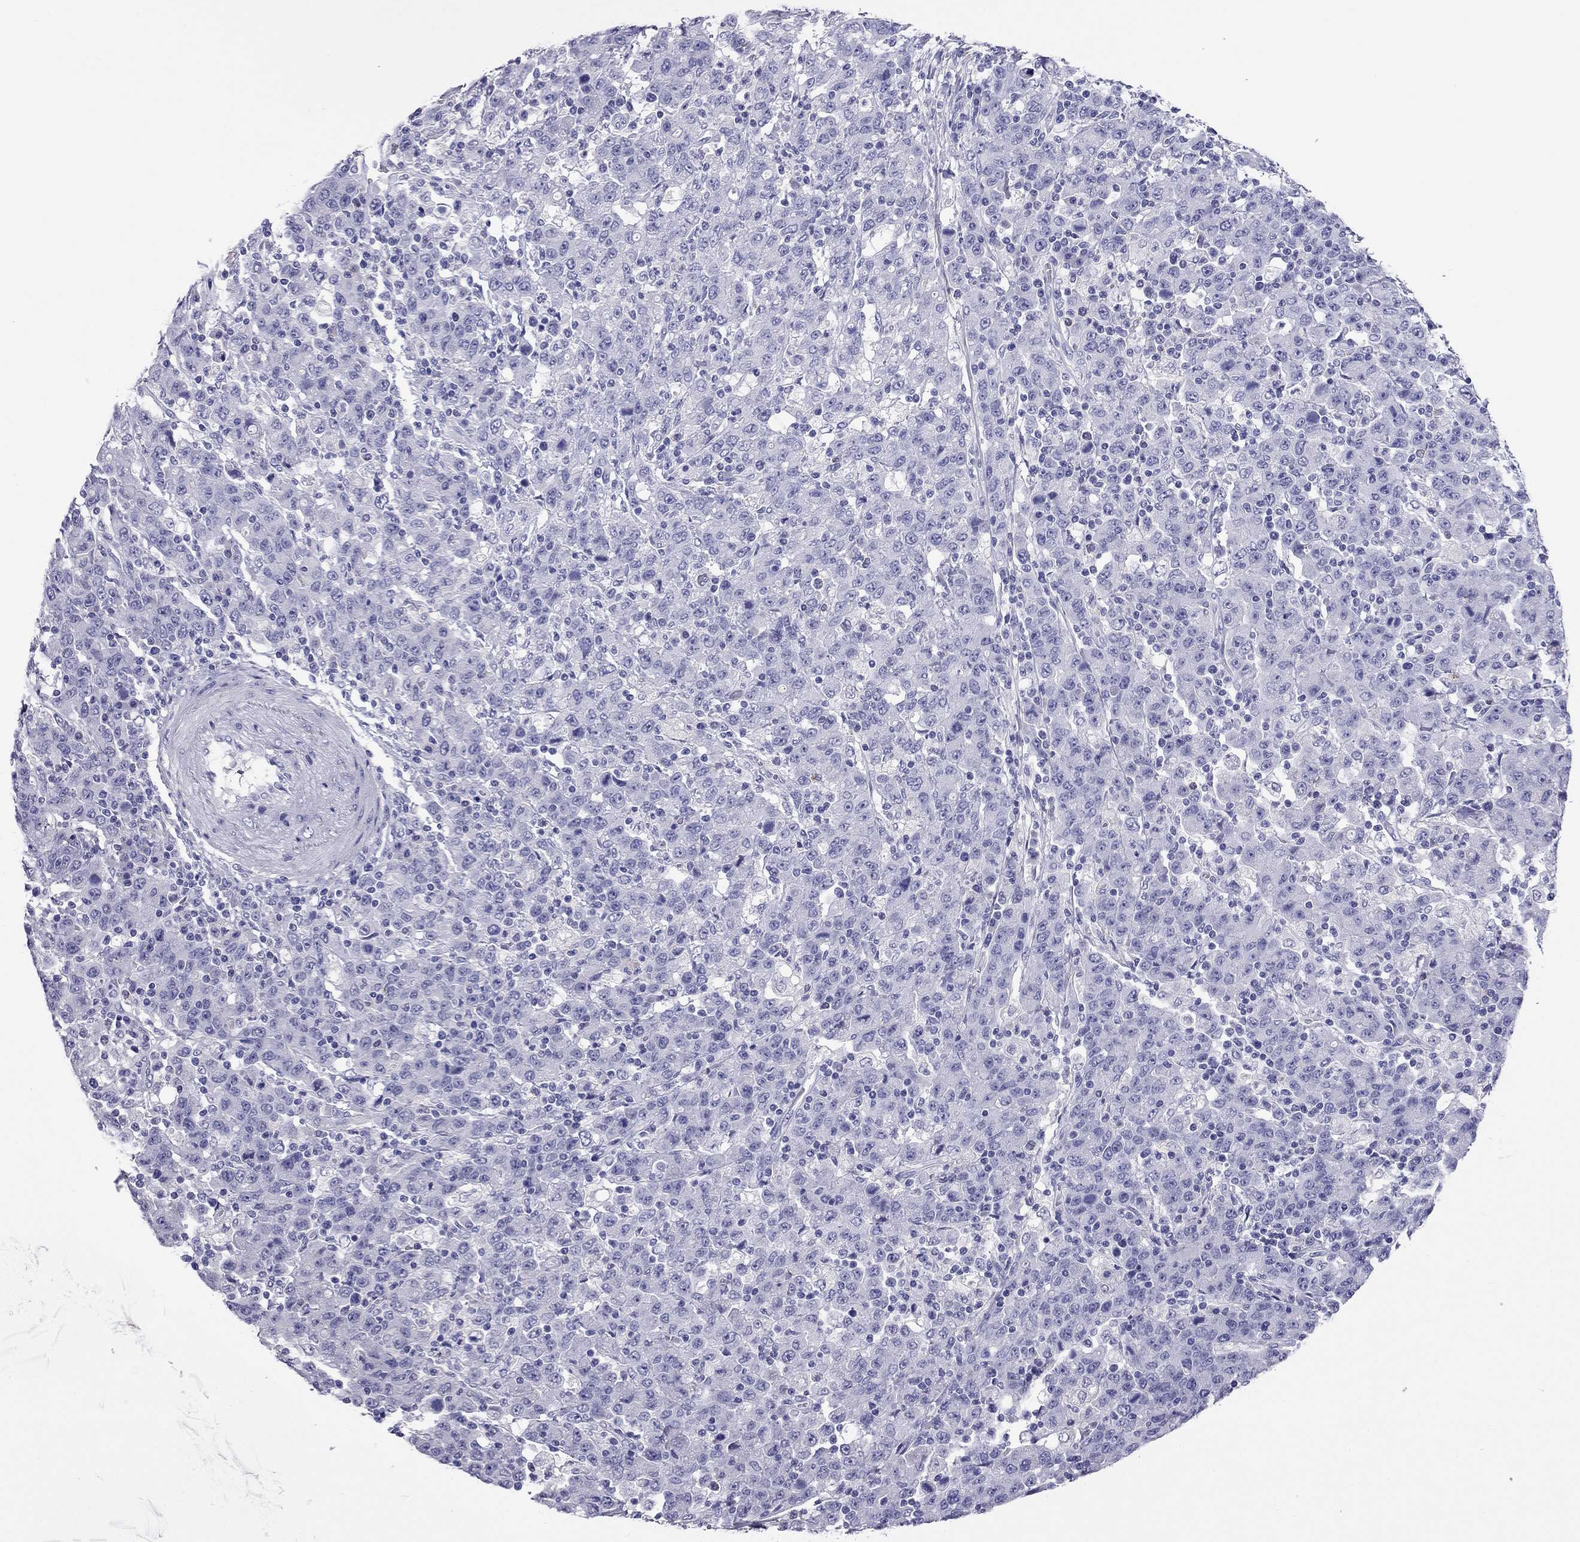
{"staining": {"intensity": "negative", "quantity": "none", "location": "none"}, "tissue": "stomach cancer", "cell_type": "Tumor cells", "image_type": "cancer", "snomed": [{"axis": "morphology", "description": "Adenocarcinoma, NOS"}, {"axis": "topography", "description": "Stomach, upper"}], "caption": "The histopathology image exhibits no staining of tumor cells in stomach adenocarcinoma.", "gene": "ODF4", "patient": {"sex": "male", "age": 69}}